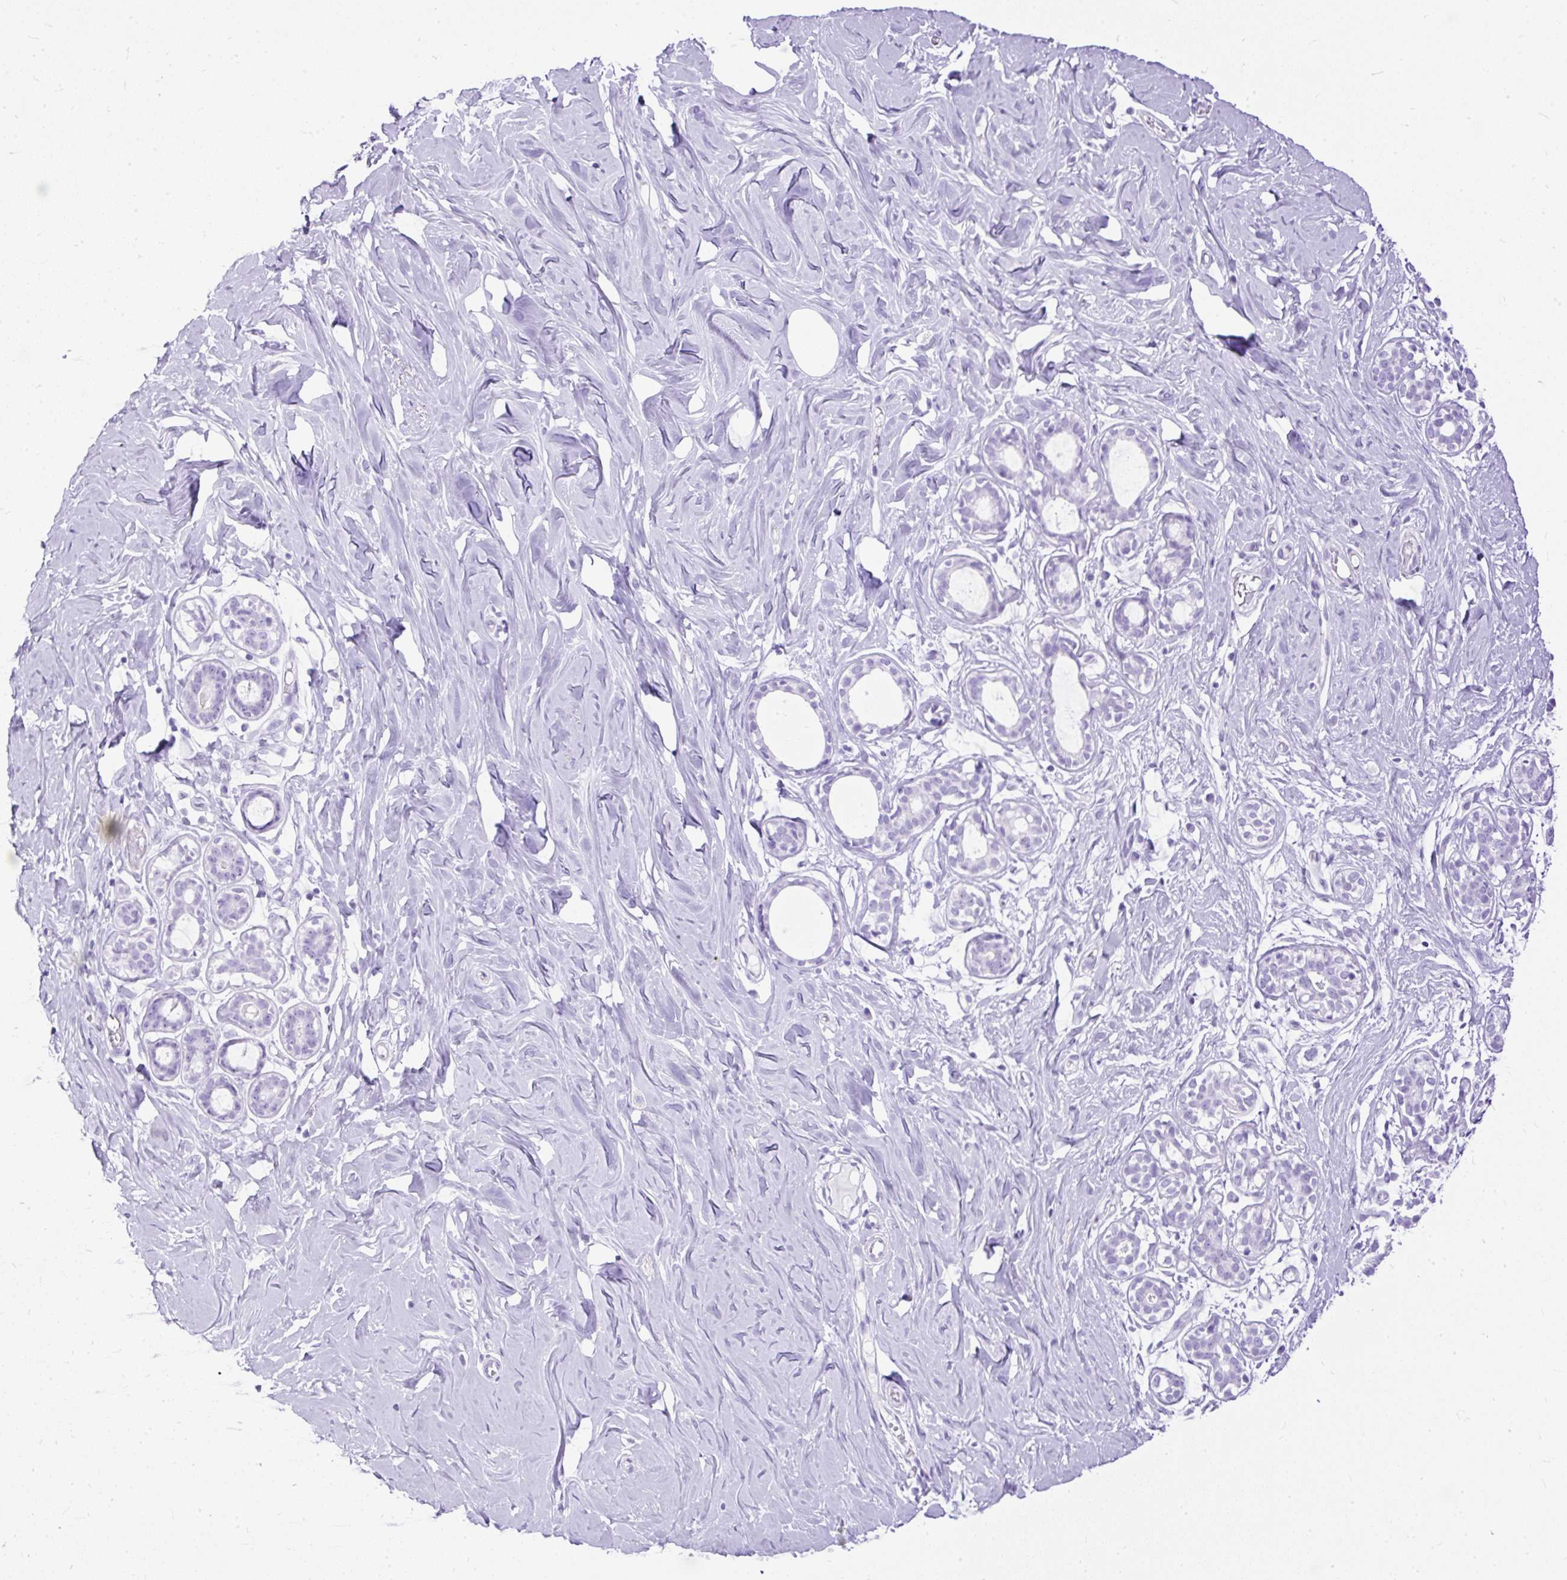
{"staining": {"intensity": "negative", "quantity": "none", "location": "none"}, "tissue": "breast", "cell_type": "Adipocytes", "image_type": "normal", "snomed": [{"axis": "morphology", "description": "Normal tissue, NOS"}, {"axis": "topography", "description": "Breast"}], "caption": "The micrograph demonstrates no significant staining in adipocytes of breast.", "gene": "HEY1", "patient": {"sex": "female", "age": 27}}